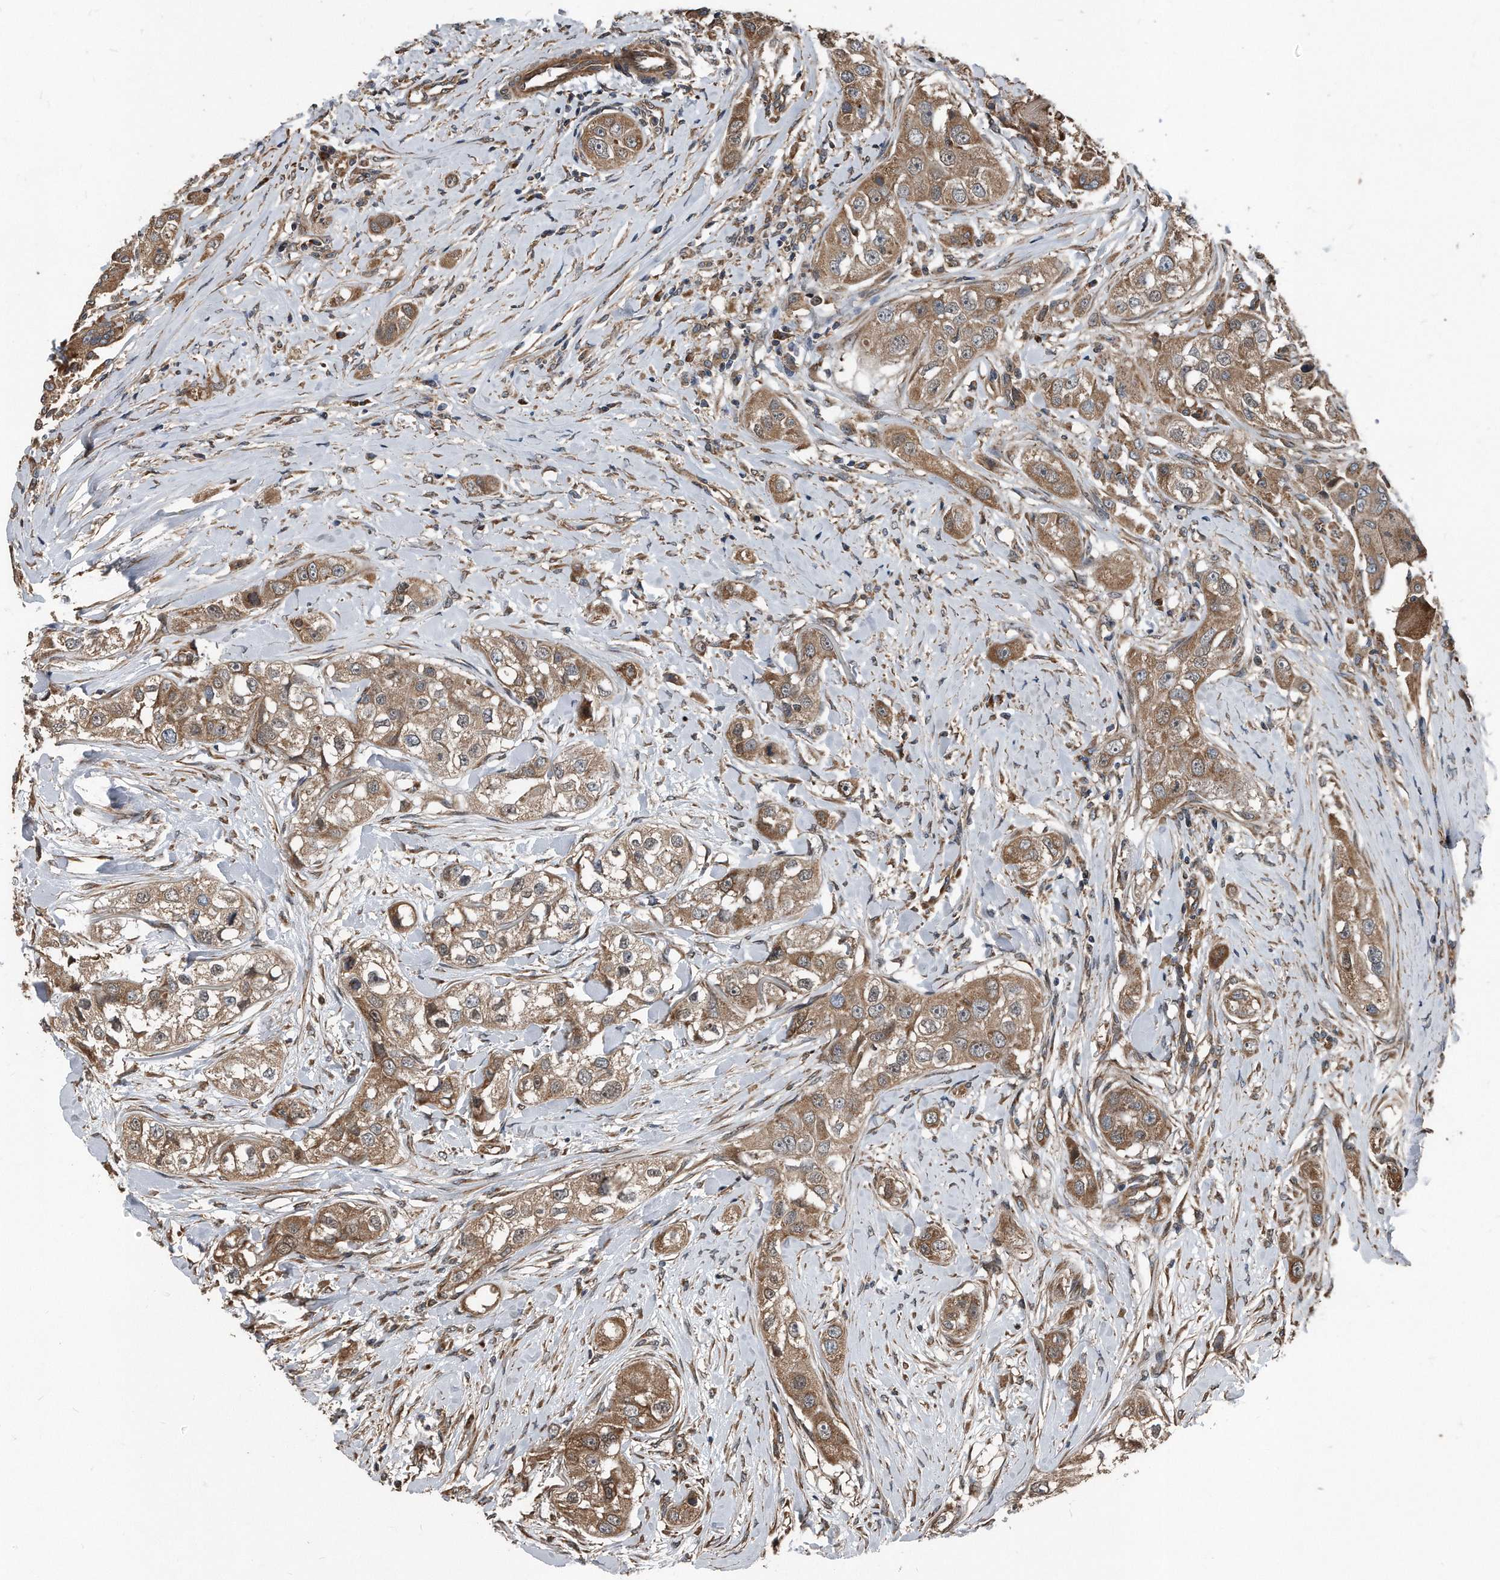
{"staining": {"intensity": "moderate", "quantity": ">75%", "location": "cytoplasmic/membranous"}, "tissue": "head and neck cancer", "cell_type": "Tumor cells", "image_type": "cancer", "snomed": [{"axis": "morphology", "description": "Normal tissue, NOS"}, {"axis": "morphology", "description": "Squamous cell carcinoma, NOS"}, {"axis": "topography", "description": "Skeletal muscle"}, {"axis": "topography", "description": "Head-Neck"}], "caption": "Immunohistochemistry photomicrograph of head and neck cancer (squamous cell carcinoma) stained for a protein (brown), which displays medium levels of moderate cytoplasmic/membranous expression in about >75% of tumor cells.", "gene": "FAM136A", "patient": {"sex": "male", "age": 51}}